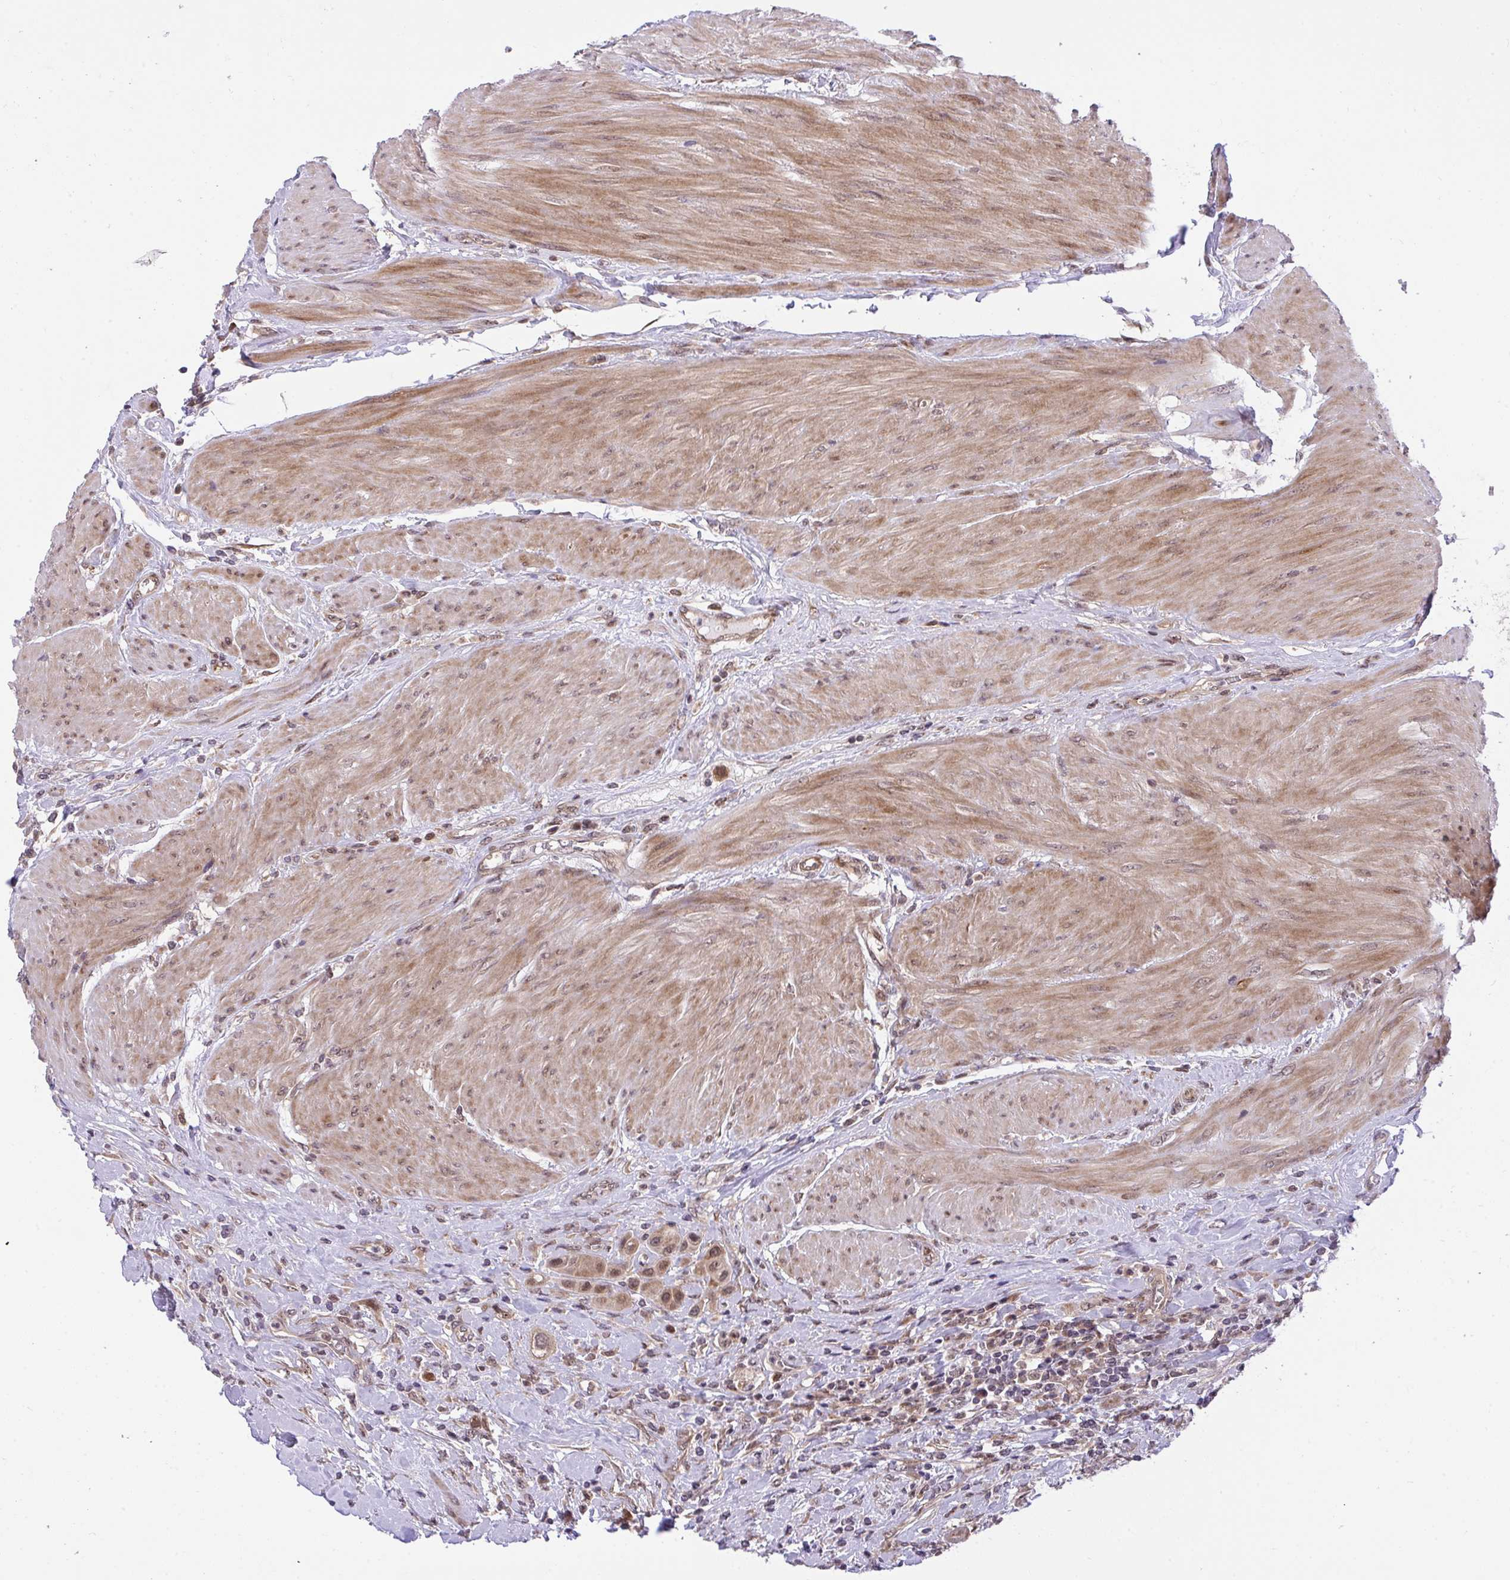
{"staining": {"intensity": "moderate", "quantity": ">75%", "location": "cytoplasmic/membranous"}, "tissue": "urothelial cancer", "cell_type": "Tumor cells", "image_type": "cancer", "snomed": [{"axis": "morphology", "description": "Urothelial carcinoma, High grade"}, {"axis": "topography", "description": "Urinary bladder"}], "caption": "Immunohistochemical staining of urothelial cancer reveals medium levels of moderate cytoplasmic/membranous protein positivity in approximately >75% of tumor cells.", "gene": "ERI1", "patient": {"sex": "male", "age": 50}}